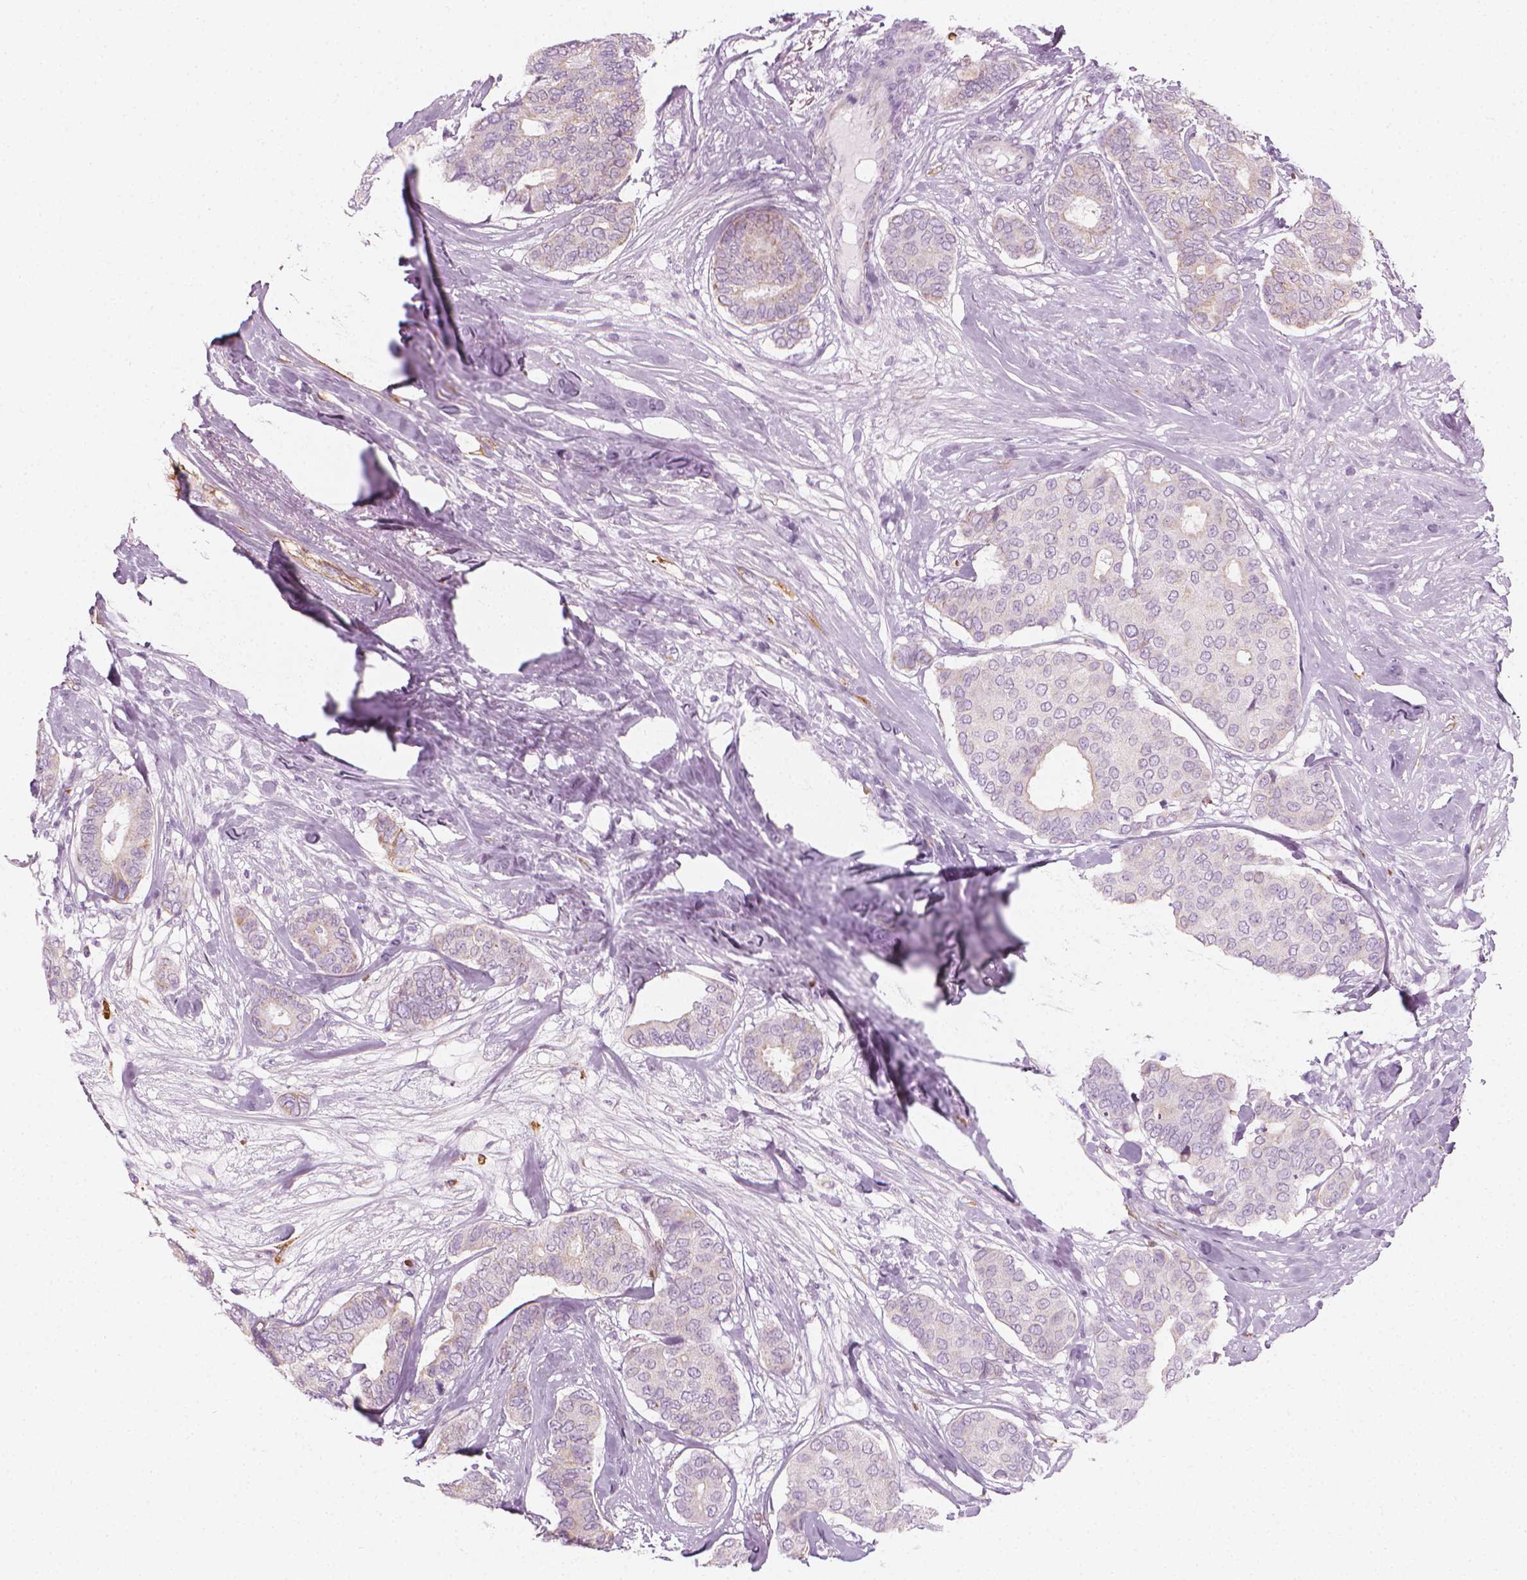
{"staining": {"intensity": "negative", "quantity": "none", "location": "none"}, "tissue": "breast cancer", "cell_type": "Tumor cells", "image_type": "cancer", "snomed": [{"axis": "morphology", "description": "Duct carcinoma"}, {"axis": "topography", "description": "Breast"}], "caption": "Image shows no significant protein positivity in tumor cells of breast cancer (intraductal carcinoma). (IHC, brightfield microscopy, high magnification).", "gene": "CES1", "patient": {"sex": "female", "age": 75}}